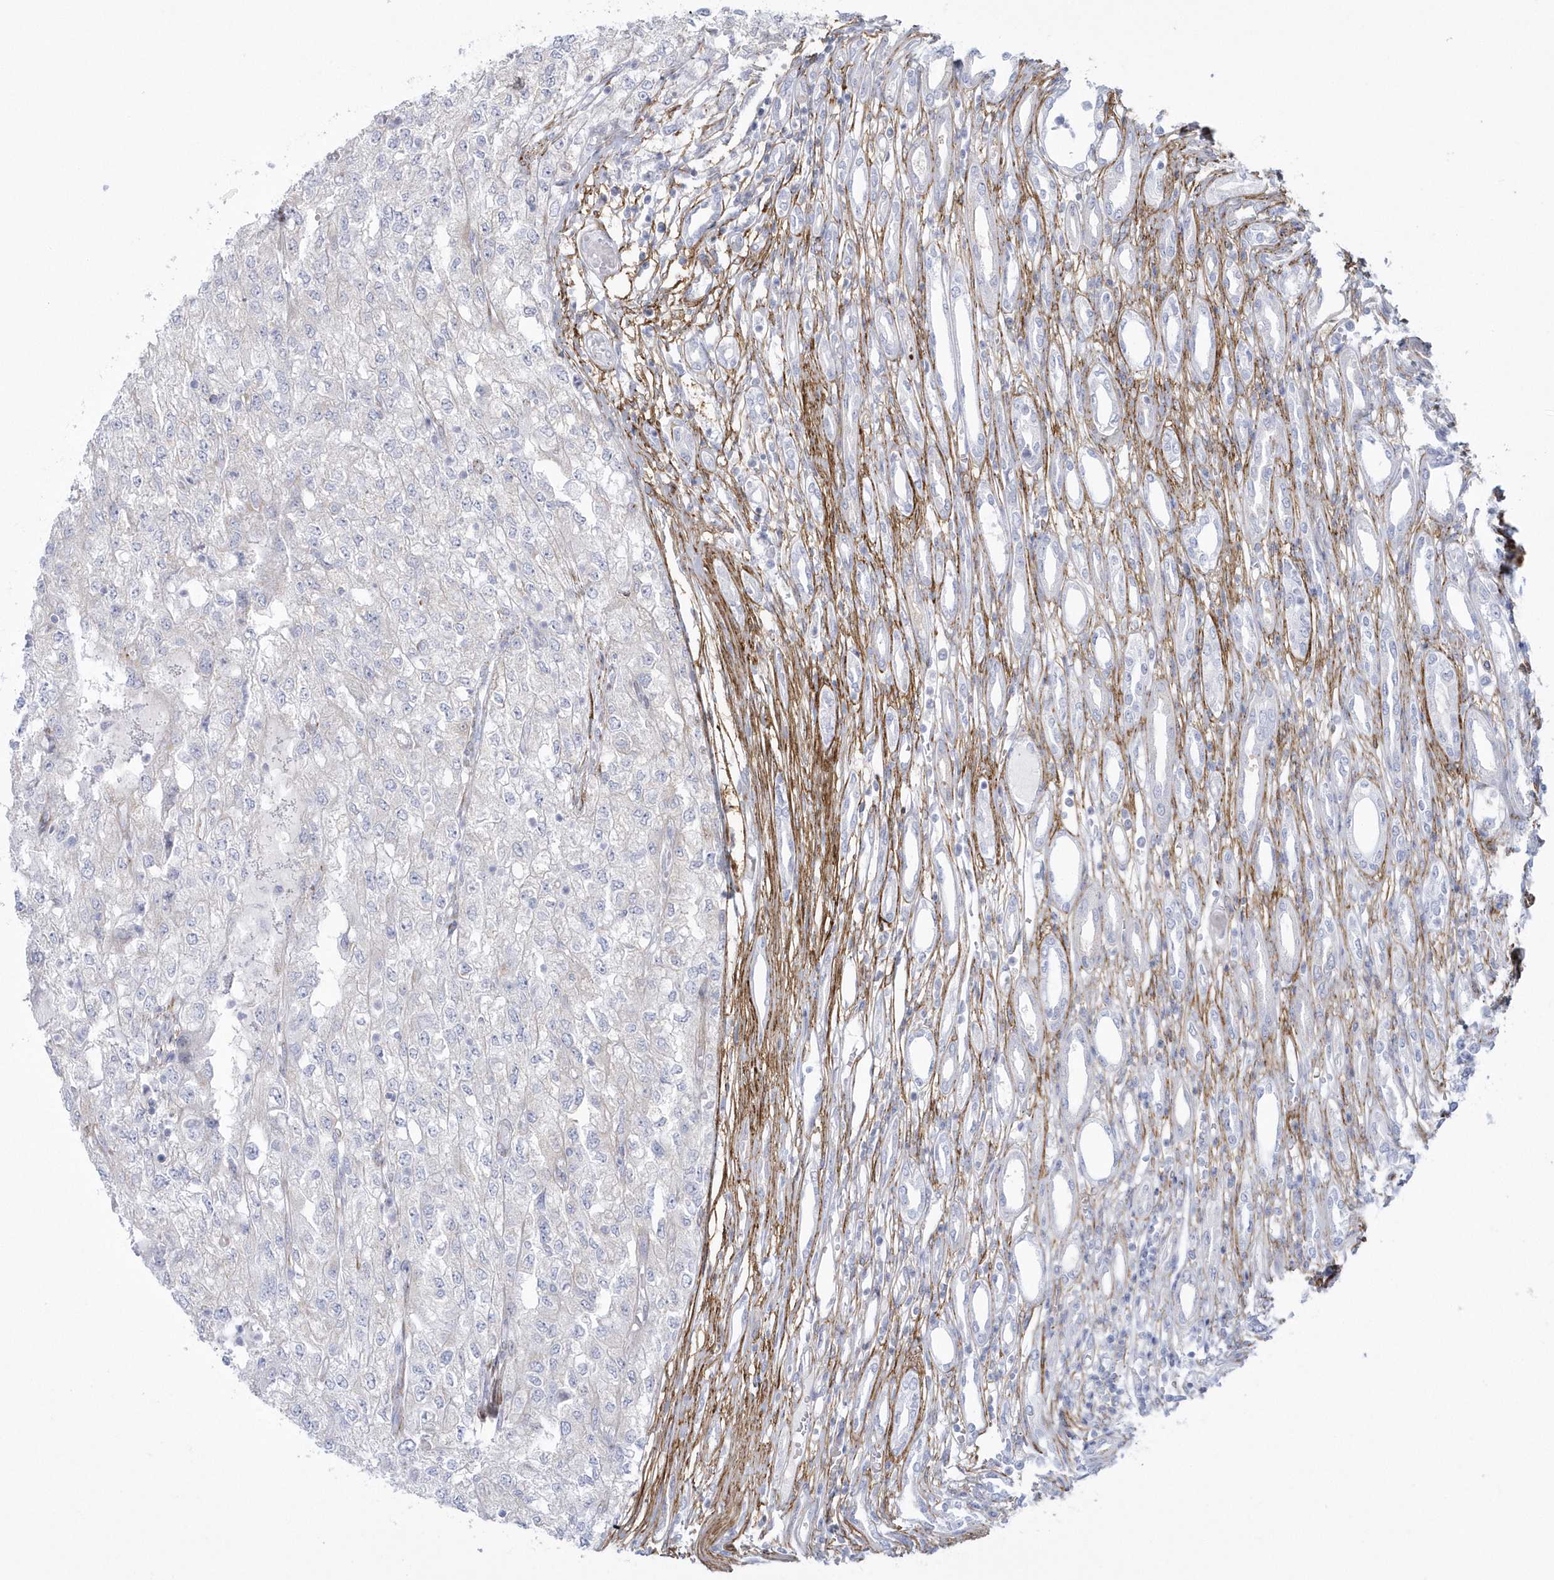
{"staining": {"intensity": "negative", "quantity": "none", "location": "none"}, "tissue": "renal cancer", "cell_type": "Tumor cells", "image_type": "cancer", "snomed": [{"axis": "morphology", "description": "Adenocarcinoma, NOS"}, {"axis": "topography", "description": "Kidney"}], "caption": "This is an immunohistochemistry micrograph of renal adenocarcinoma. There is no expression in tumor cells.", "gene": "WDR27", "patient": {"sex": "female", "age": 54}}